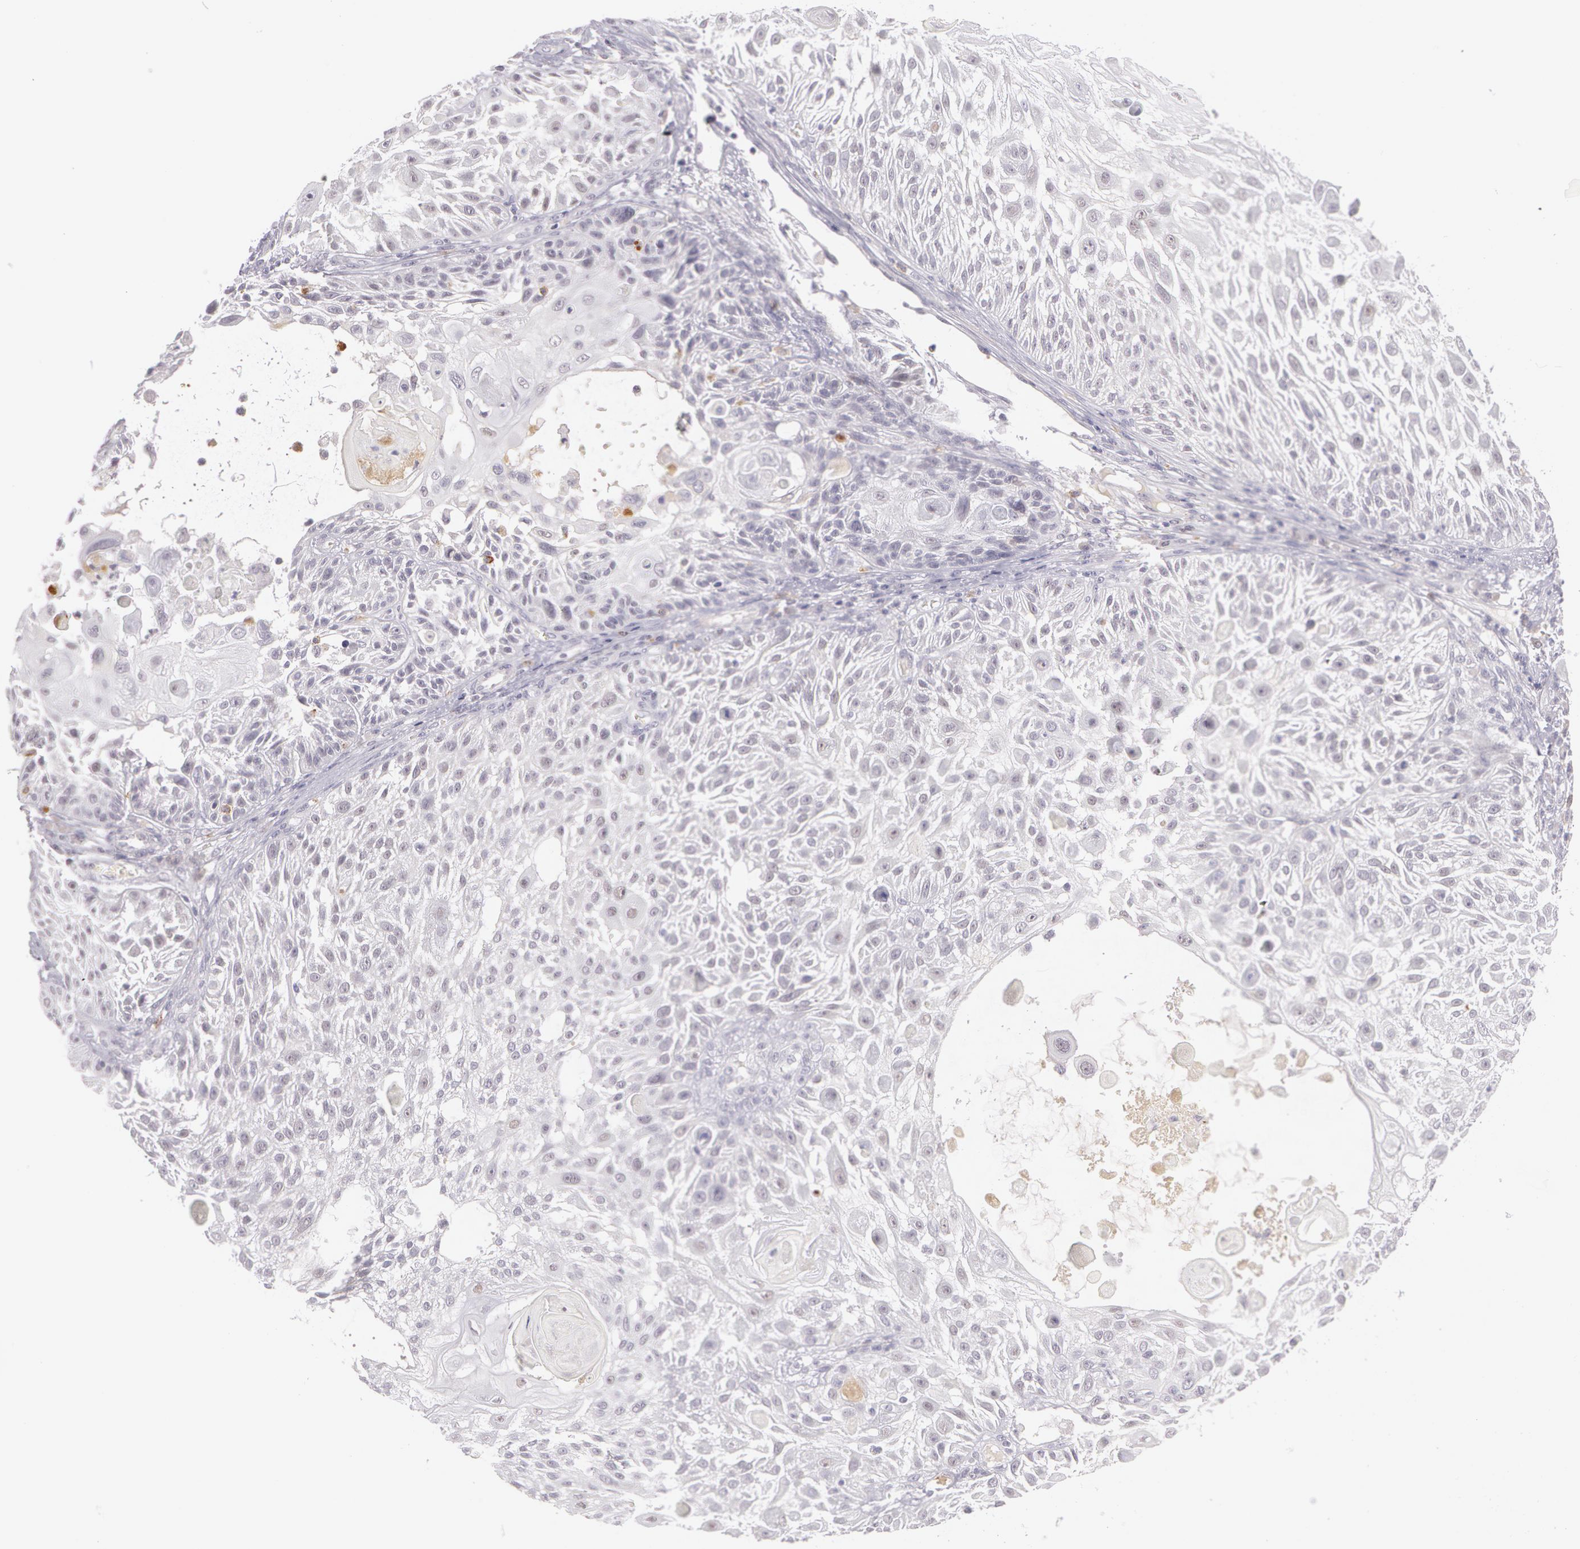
{"staining": {"intensity": "negative", "quantity": "none", "location": "none"}, "tissue": "skin cancer", "cell_type": "Tumor cells", "image_type": "cancer", "snomed": [{"axis": "morphology", "description": "Squamous cell carcinoma, NOS"}, {"axis": "topography", "description": "Skin"}], "caption": "An immunohistochemistry (IHC) image of squamous cell carcinoma (skin) is shown. There is no staining in tumor cells of squamous cell carcinoma (skin). Nuclei are stained in blue.", "gene": "LBP", "patient": {"sex": "female", "age": 89}}